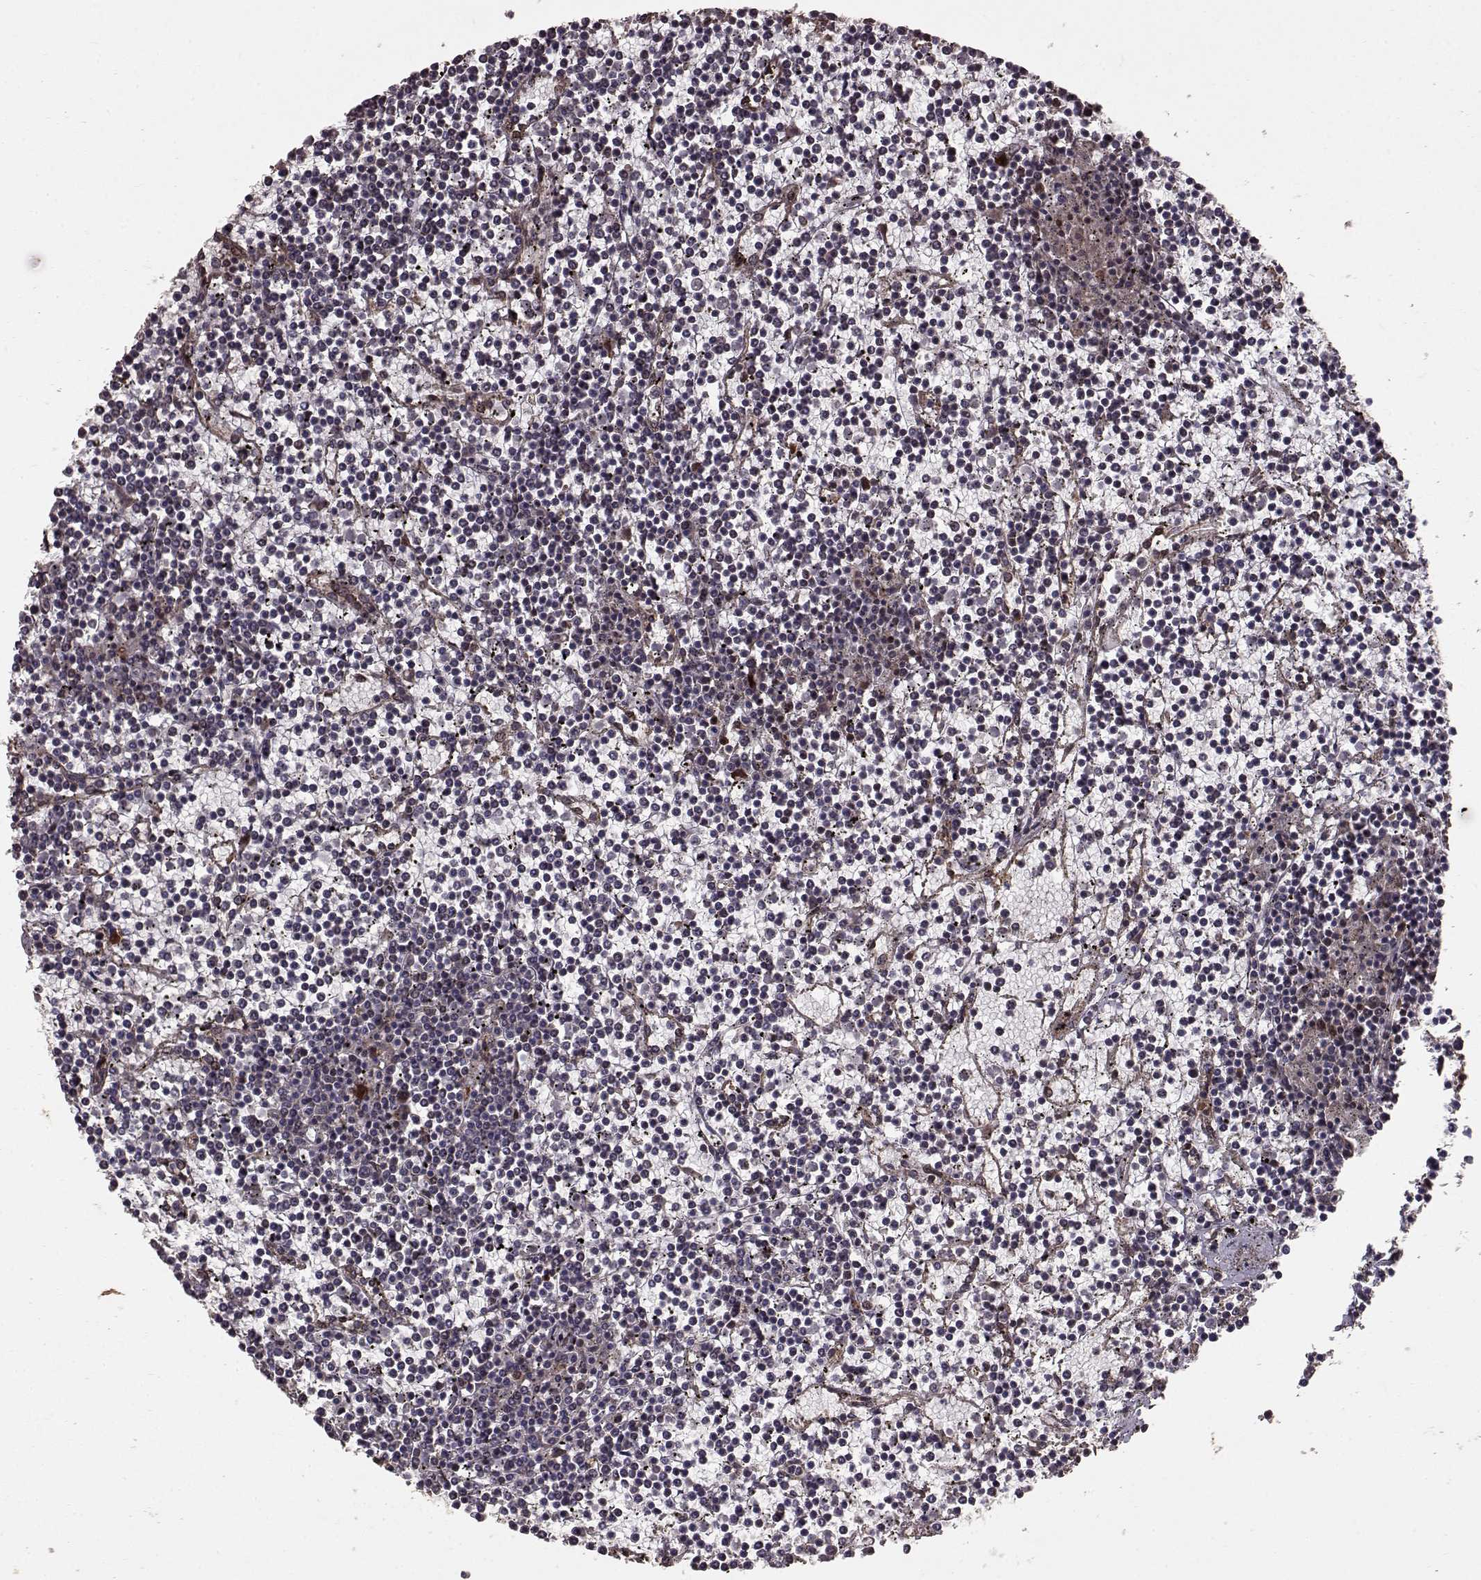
{"staining": {"intensity": "weak", "quantity": "<25%", "location": "cytoplasmic/membranous"}, "tissue": "lymphoma", "cell_type": "Tumor cells", "image_type": "cancer", "snomed": [{"axis": "morphology", "description": "Malignant lymphoma, non-Hodgkin's type, Low grade"}, {"axis": "topography", "description": "Spleen"}], "caption": "Tumor cells show no significant expression in lymphoma.", "gene": "USP15", "patient": {"sex": "female", "age": 19}}